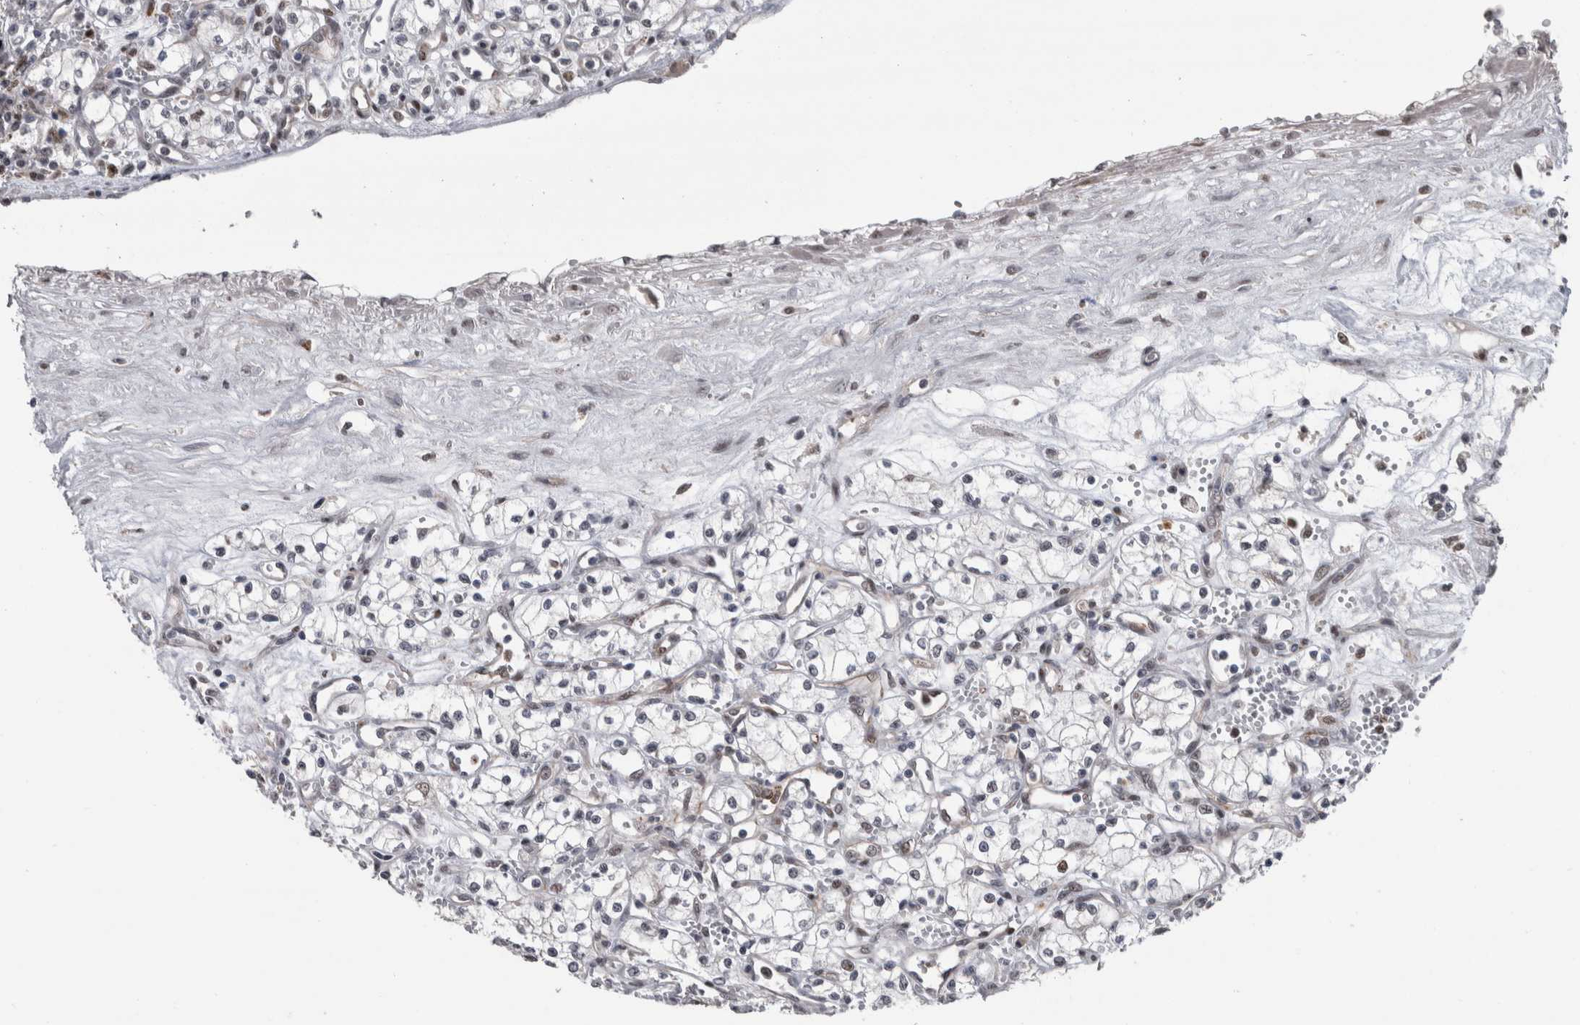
{"staining": {"intensity": "moderate", "quantity": "<25%", "location": "nuclear"}, "tissue": "renal cancer", "cell_type": "Tumor cells", "image_type": "cancer", "snomed": [{"axis": "morphology", "description": "Adenocarcinoma, NOS"}, {"axis": "topography", "description": "Kidney"}], "caption": "DAB (3,3'-diaminobenzidine) immunohistochemical staining of renal cancer demonstrates moderate nuclear protein expression in about <25% of tumor cells. The staining was performed using DAB (3,3'-diaminobenzidine) to visualize the protein expression in brown, while the nuclei were stained in blue with hematoxylin (Magnification: 20x).", "gene": "POLD2", "patient": {"sex": "male", "age": 59}}